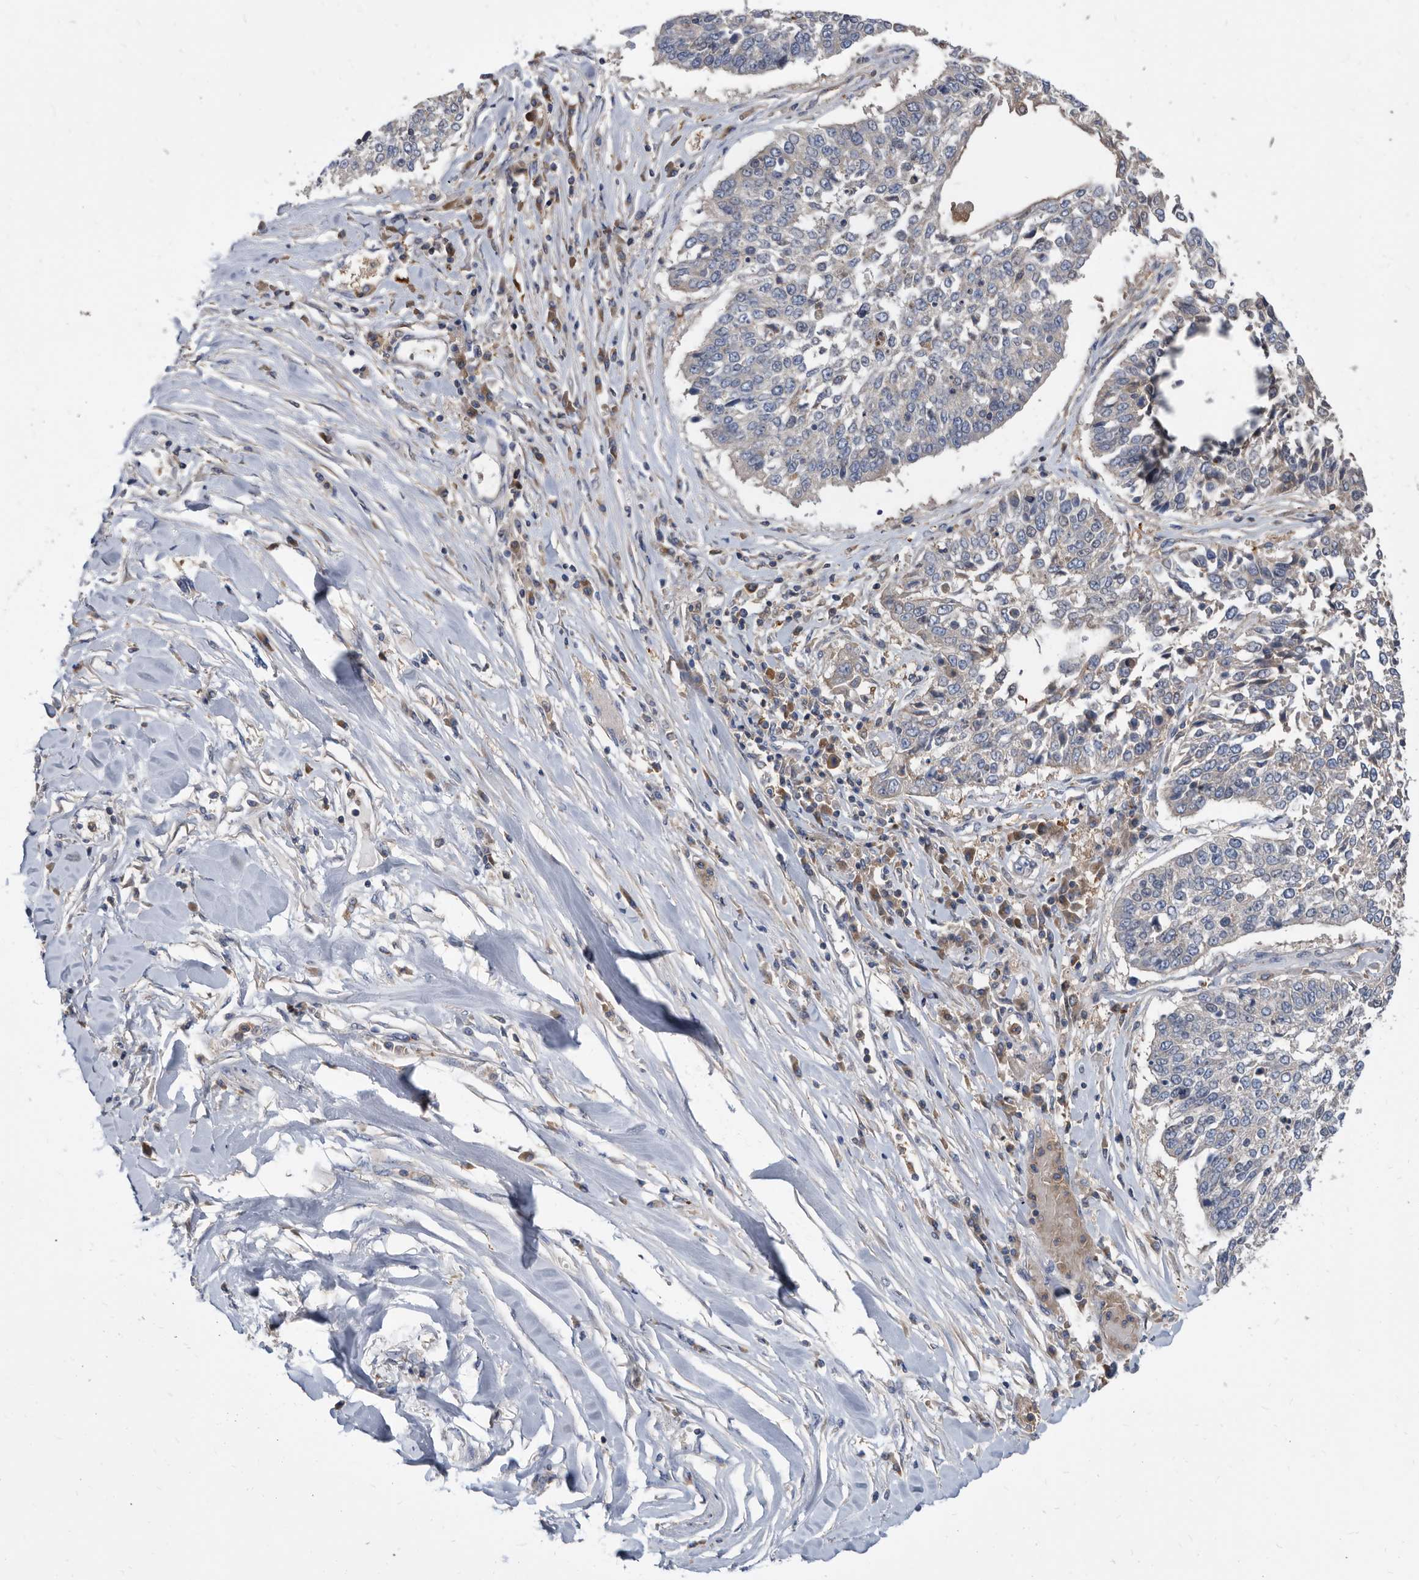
{"staining": {"intensity": "weak", "quantity": "<25%", "location": "cytoplasmic/membranous"}, "tissue": "lung cancer", "cell_type": "Tumor cells", "image_type": "cancer", "snomed": [{"axis": "morphology", "description": "Normal tissue, NOS"}, {"axis": "morphology", "description": "Squamous cell carcinoma, NOS"}, {"axis": "topography", "description": "Cartilage tissue"}, {"axis": "topography", "description": "Lung"}, {"axis": "topography", "description": "Peripheral nerve tissue"}], "caption": "An image of lung cancer (squamous cell carcinoma) stained for a protein displays no brown staining in tumor cells.", "gene": "APEH", "patient": {"sex": "female", "age": 49}}